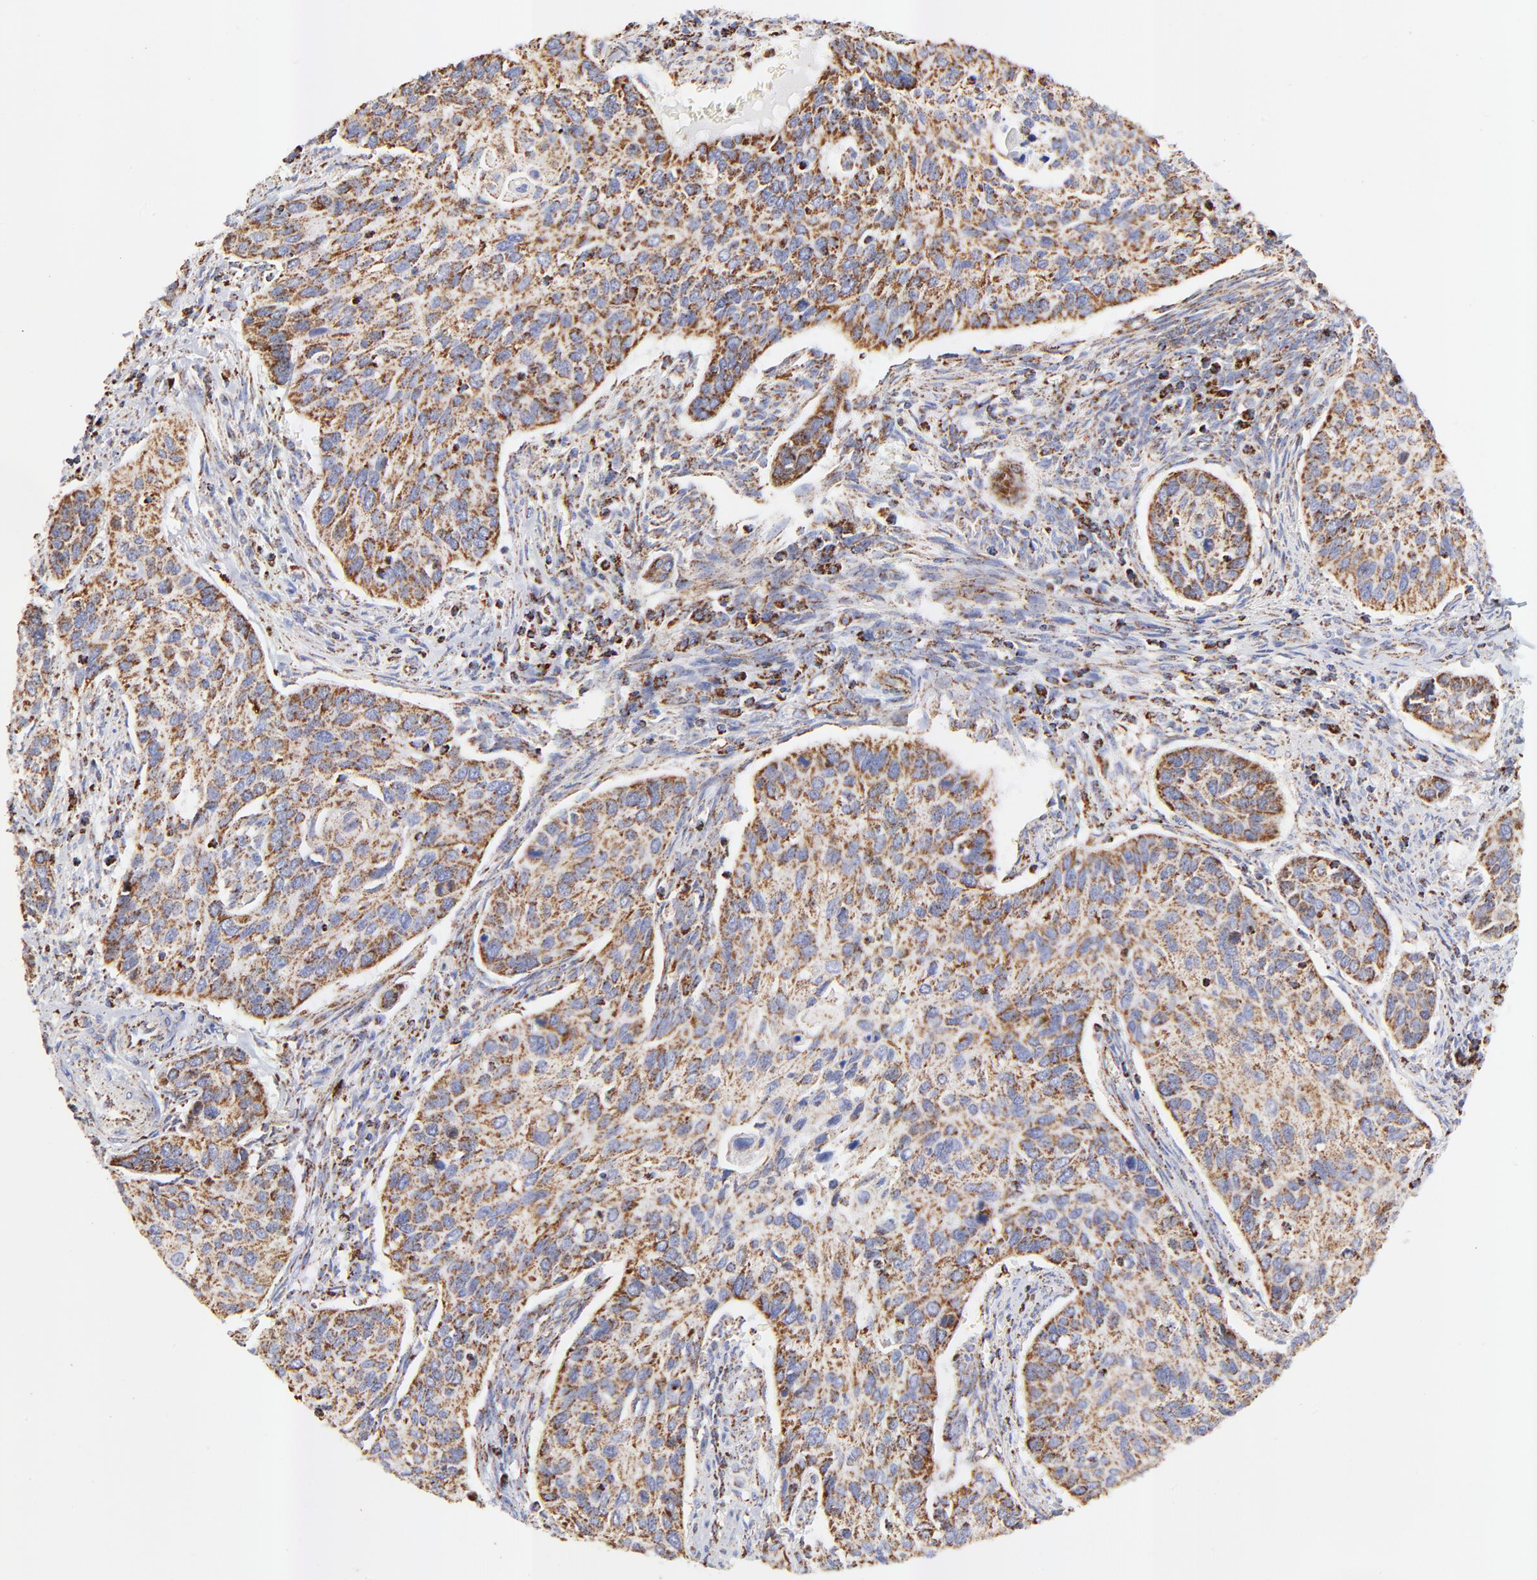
{"staining": {"intensity": "moderate", "quantity": ">75%", "location": "cytoplasmic/membranous"}, "tissue": "cervical cancer", "cell_type": "Tumor cells", "image_type": "cancer", "snomed": [{"axis": "morphology", "description": "Squamous cell carcinoma, NOS"}, {"axis": "topography", "description": "Cervix"}], "caption": "Brown immunohistochemical staining in human cervical cancer (squamous cell carcinoma) displays moderate cytoplasmic/membranous staining in about >75% of tumor cells. (DAB (3,3'-diaminobenzidine) = brown stain, brightfield microscopy at high magnification).", "gene": "COX4I1", "patient": {"sex": "female", "age": 57}}